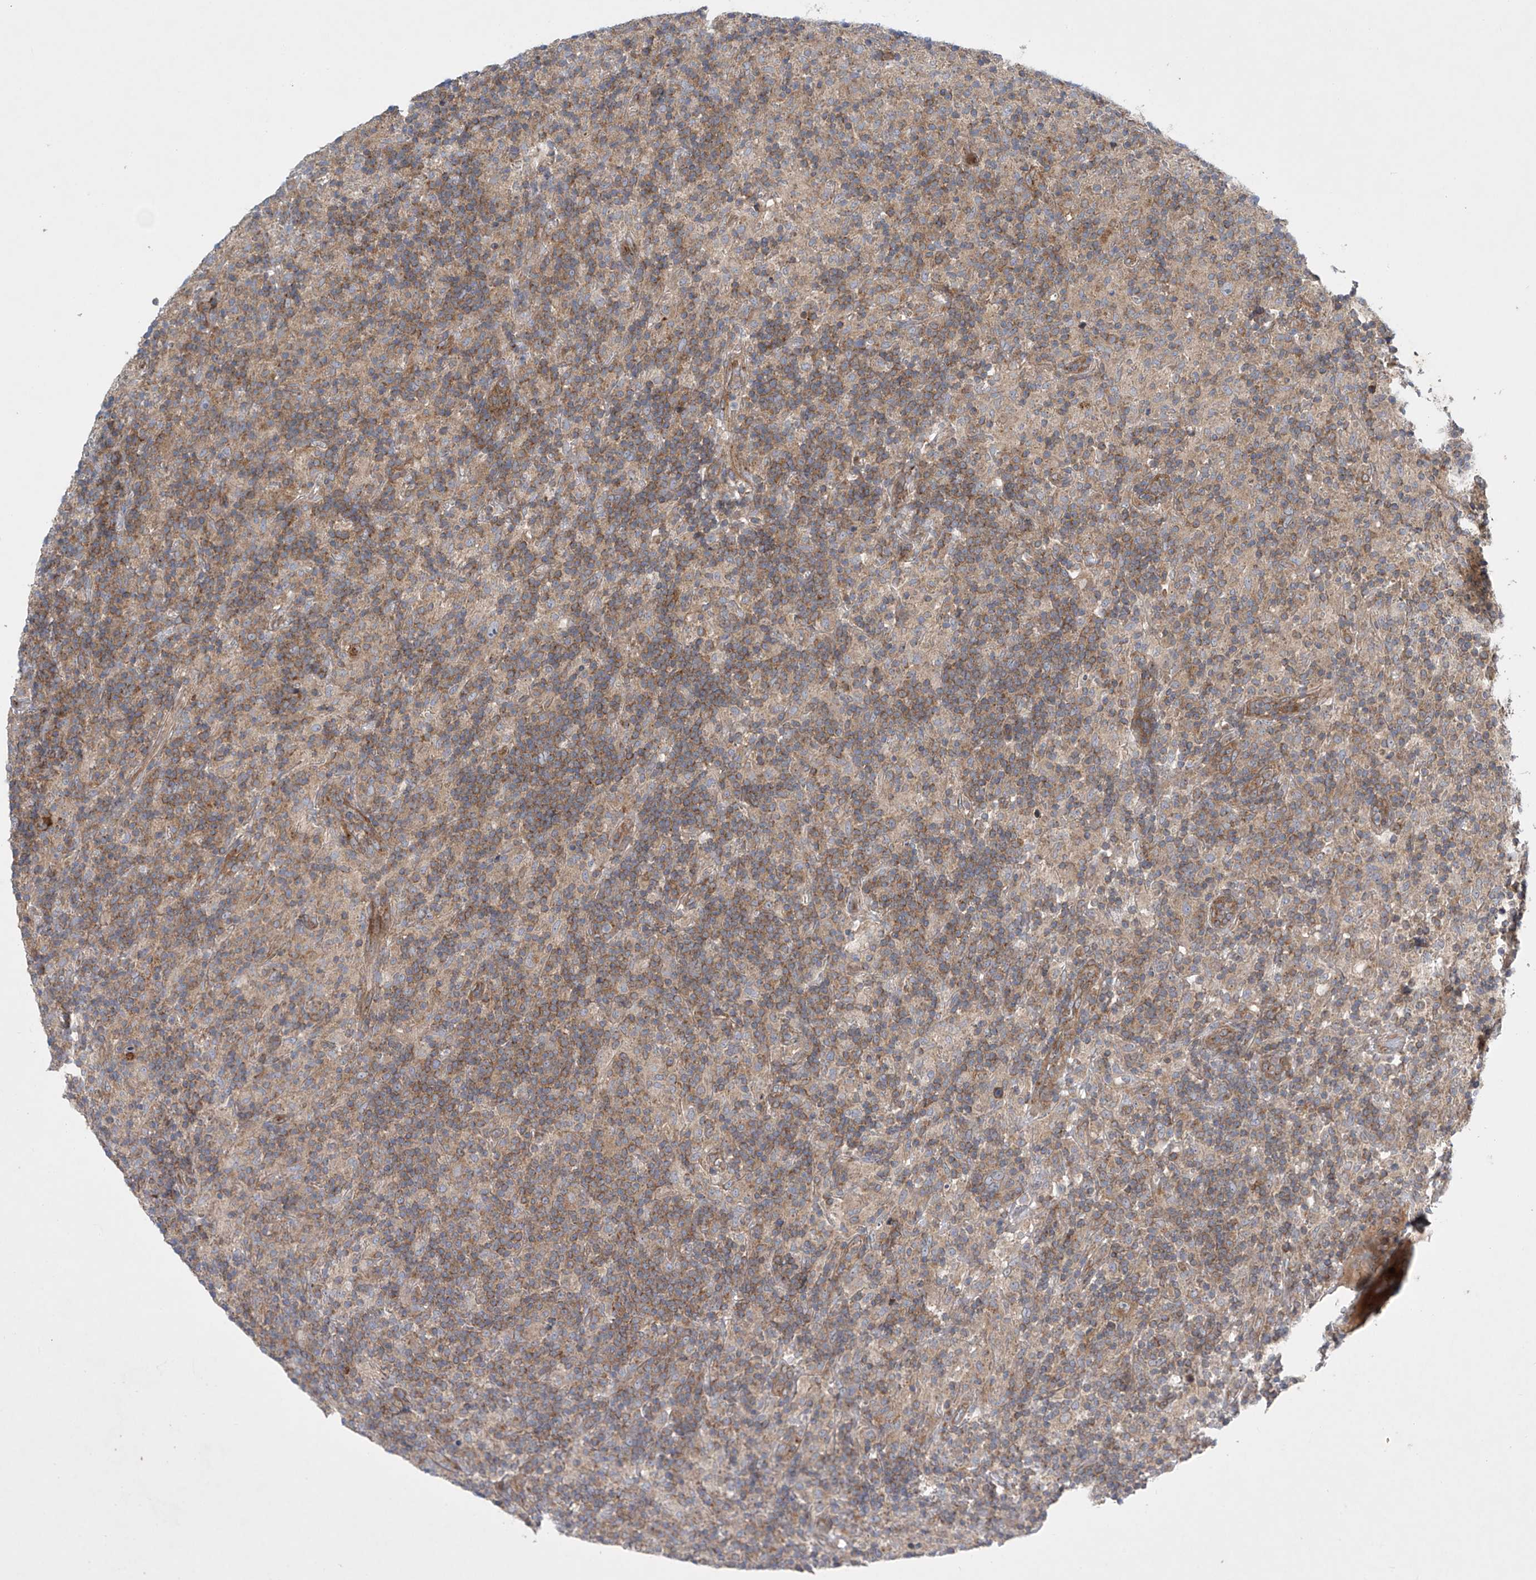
{"staining": {"intensity": "moderate", "quantity": "<25%", "location": "cytoplasmic/membranous"}, "tissue": "lymphoma", "cell_type": "Tumor cells", "image_type": "cancer", "snomed": [{"axis": "morphology", "description": "Hodgkin's disease, NOS"}, {"axis": "topography", "description": "Lymph node"}], "caption": "Immunohistochemistry of human Hodgkin's disease shows low levels of moderate cytoplasmic/membranous staining in about <25% of tumor cells.", "gene": "TJAP1", "patient": {"sex": "male", "age": 70}}